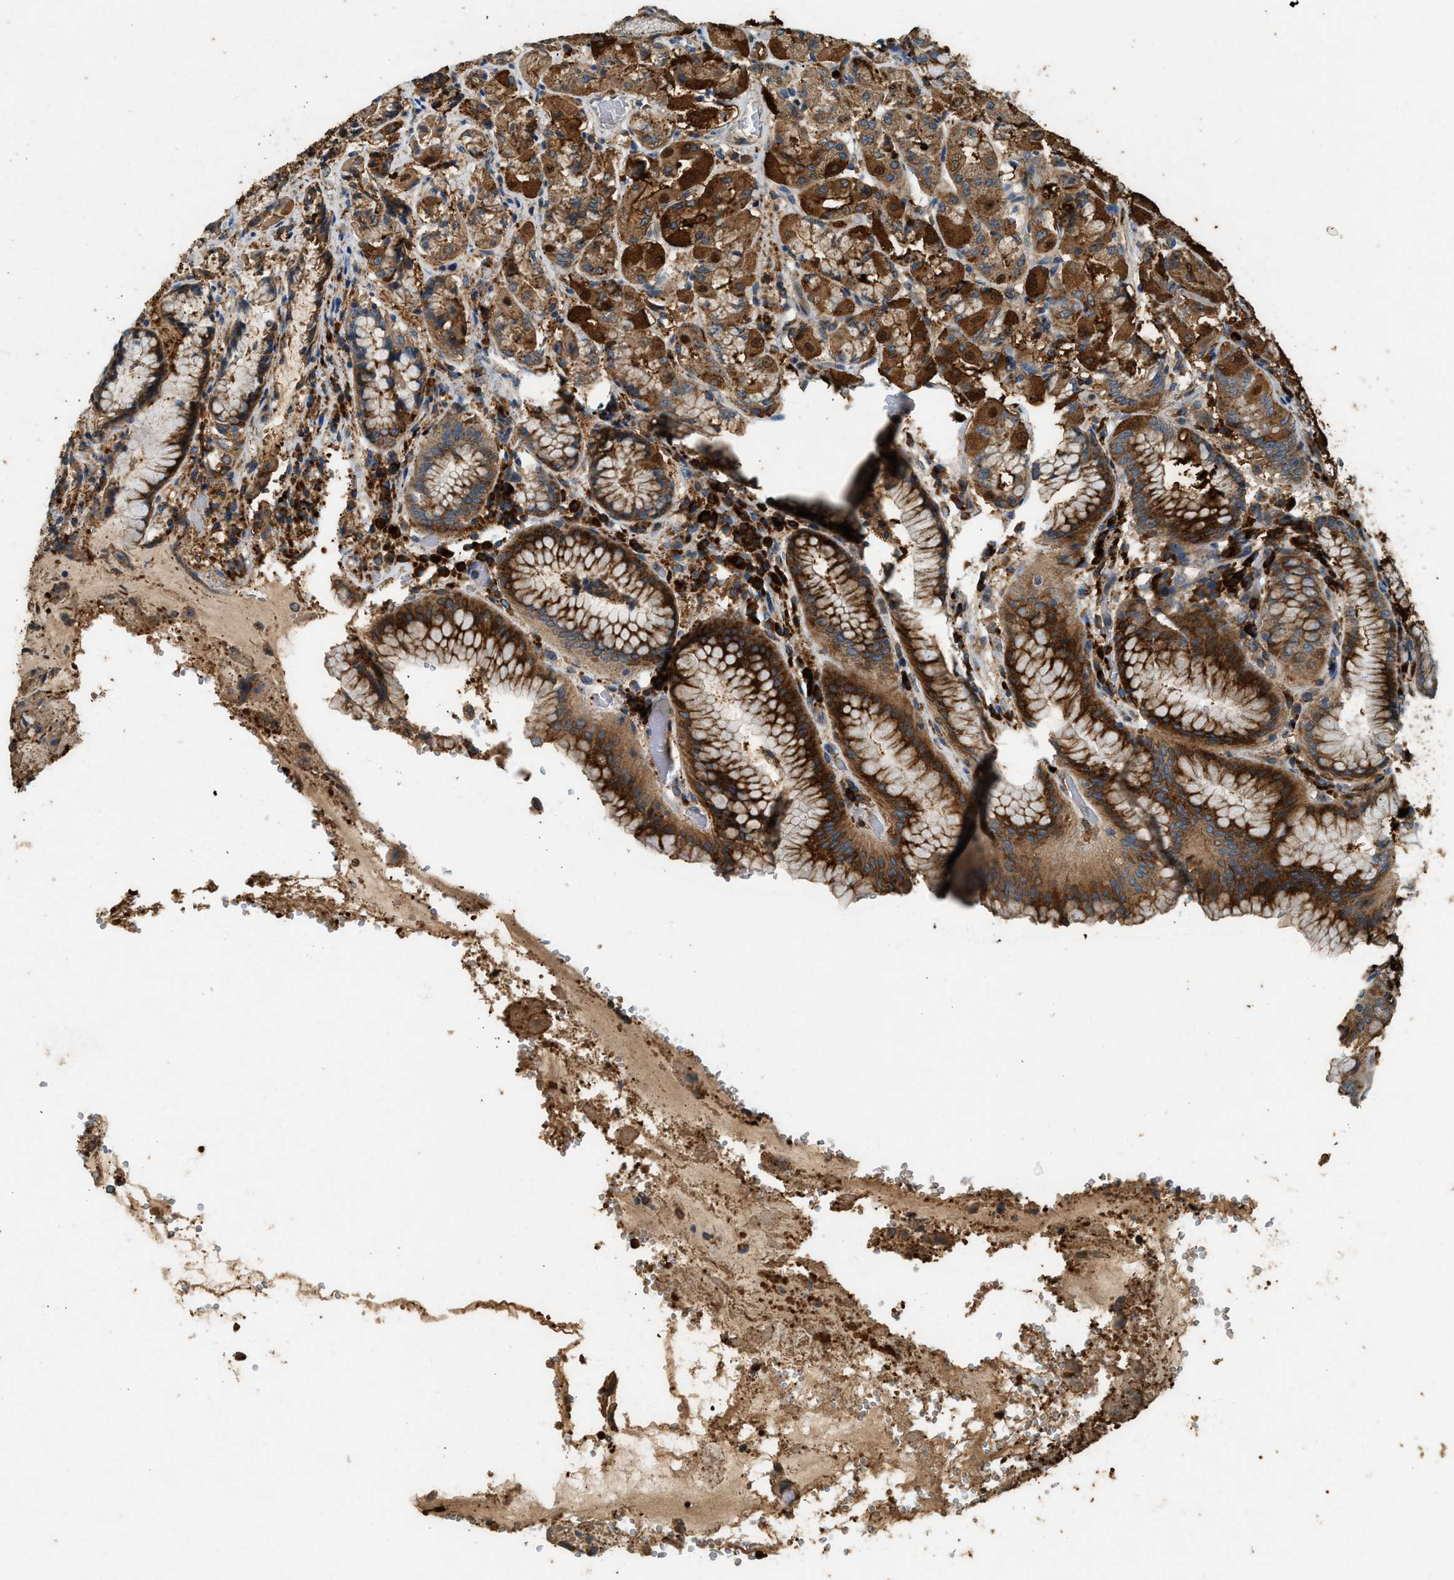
{"staining": {"intensity": "strong", "quantity": ">75%", "location": "cytoplasmic/membranous,nuclear"}, "tissue": "stomach", "cell_type": "Glandular cells", "image_type": "normal", "snomed": [{"axis": "morphology", "description": "Normal tissue, NOS"}, {"axis": "topography", "description": "Stomach"}, {"axis": "topography", "description": "Stomach, lower"}], "caption": "Unremarkable stomach was stained to show a protein in brown. There is high levels of strong cytoplasmic/membranous,nuclear staining in about >75% of glandular cells.", "gene": "CTSB", "patient": {"sex": "female", "age": 56}}